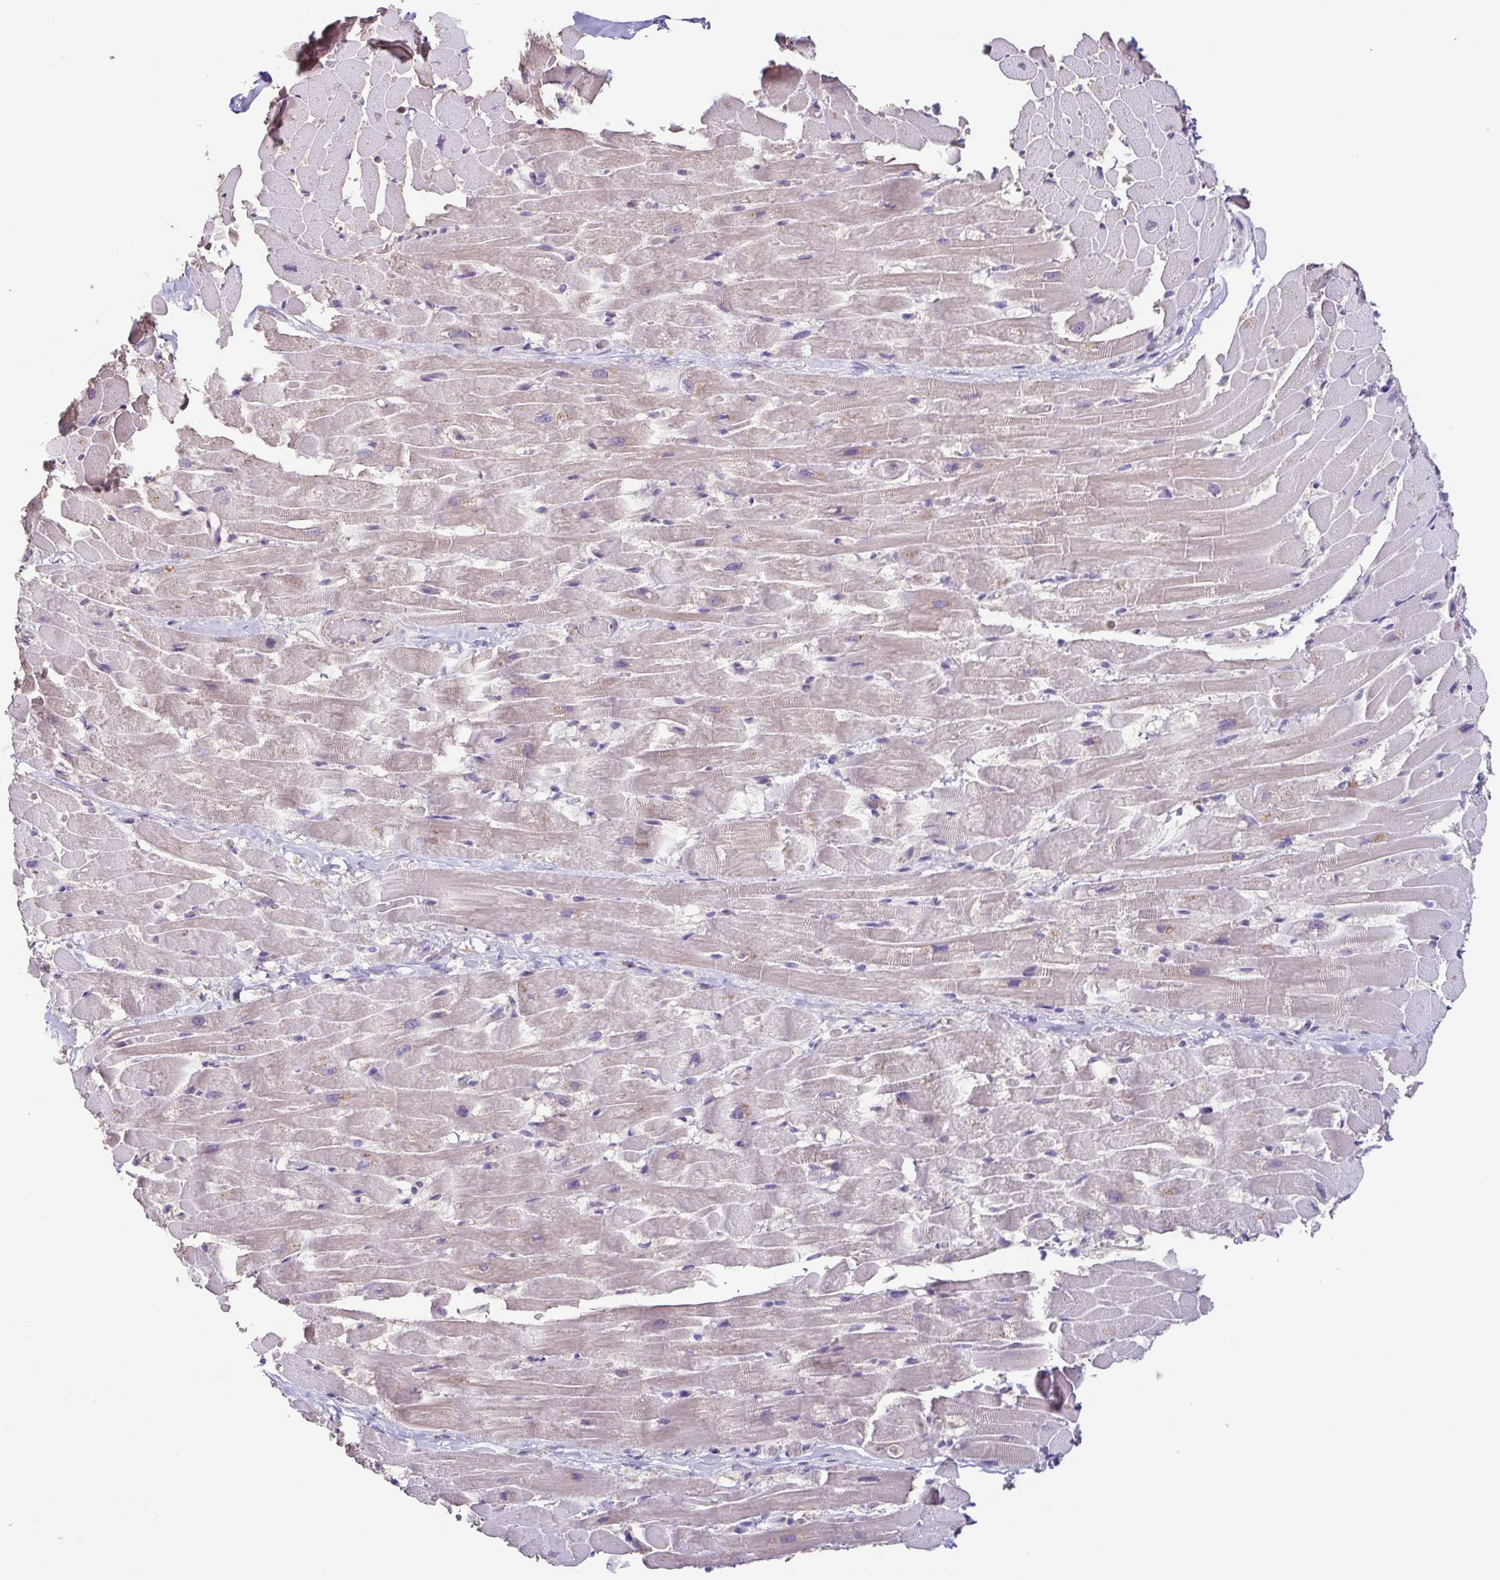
{"staining": {"intensity": "weak", "quantity": "25%-75%", "location": "cytoplasmic/membranous"}, "tissue": "heart muscle", "cell_type": "Cardiomyocytes", "image_type": "normal", "snomed": [{"axis": "morphology", "description": "Normal tissue, NOS"}, {"axis": "topography", "description": "Heart"}], "caption": "IHC photomicrograph of unremarkable human heart muscle stained for a protein (brown), which demonstrates low levels of weak cytoplasmic/membranous expression in approximately 25%-75% of cardiomyocytes.", "gene": "ACTRT2", "patient": {"sex": "male", "age": 37}}